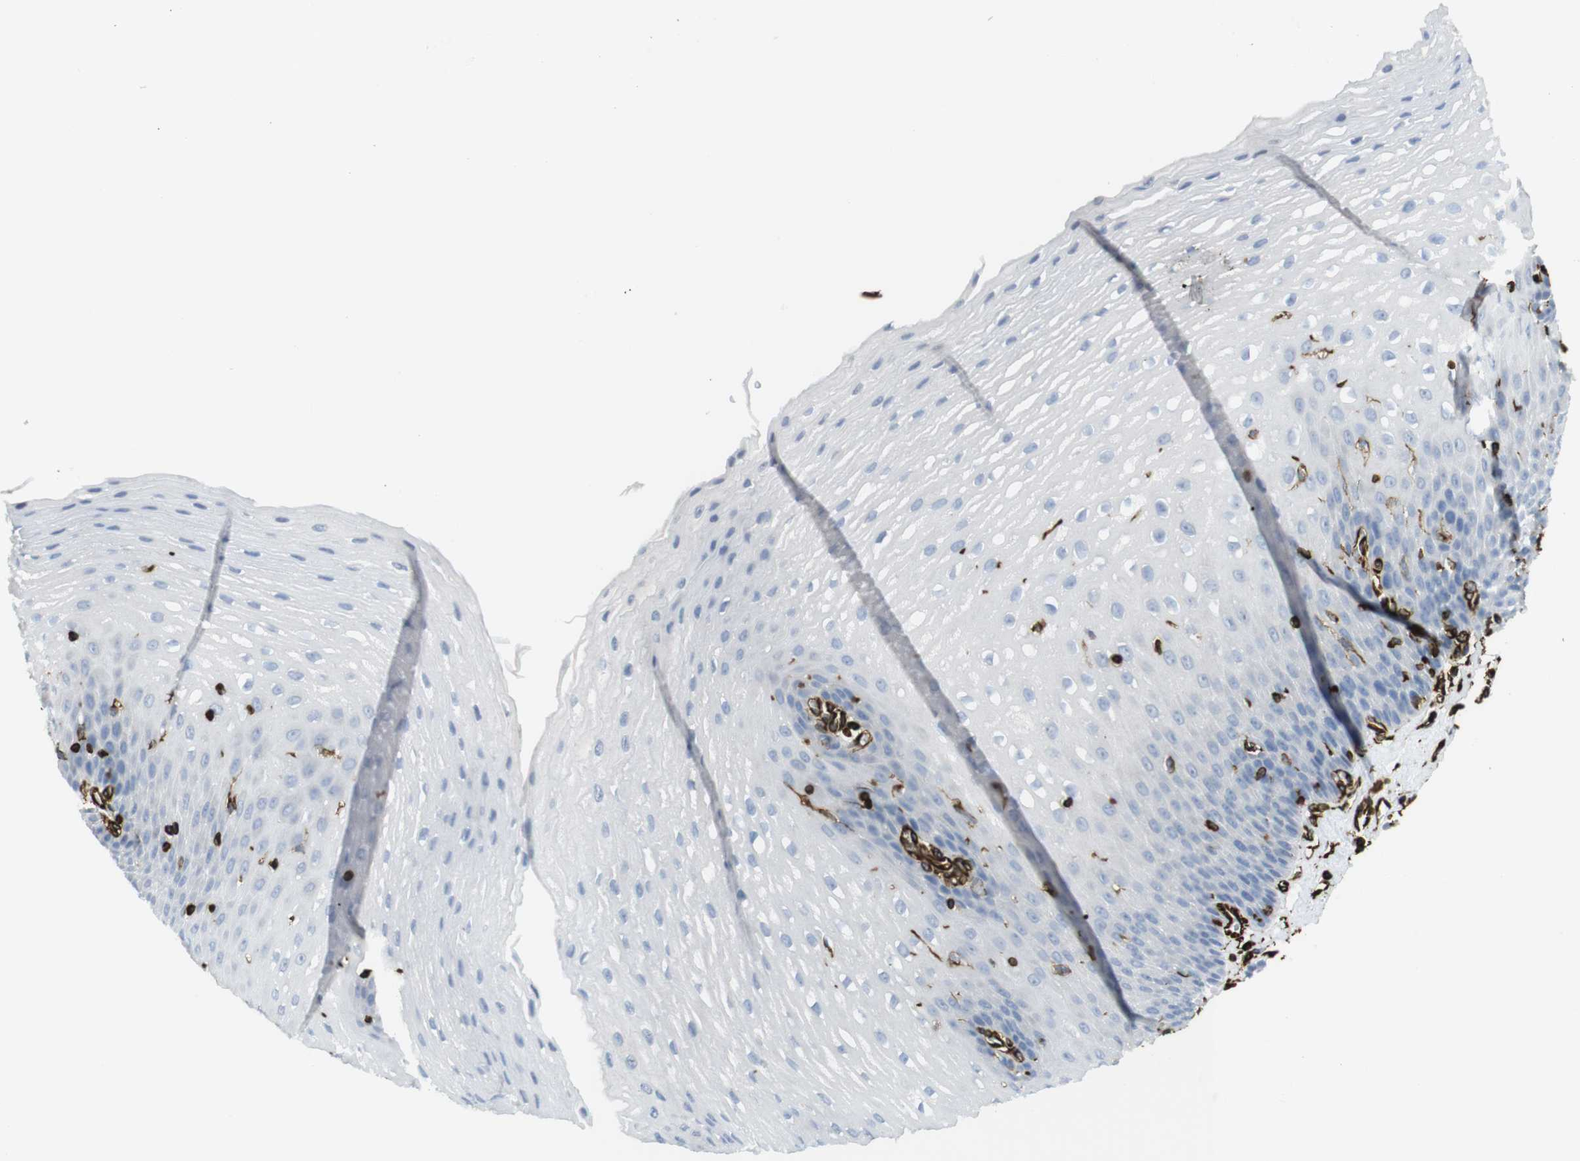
{"staining": {"intensity": "negative", "quantity": "none", "location": "none"}, "tissue": "esophagus", "cell_type": "Squamous epithelial cells", "image_type": "normal", "snomed": [{"axis": "morphology", "description": "Normal tissue, NOS"}, {"axis": "topography", "description": "Esophagus"}], "caption": "This is an IHC histopathology image of unremarkable esophagus. There is no staining in squamous epithelial cells.", "gene": "RALGPS1", "patient": {"sex": "male", "age": 48}}